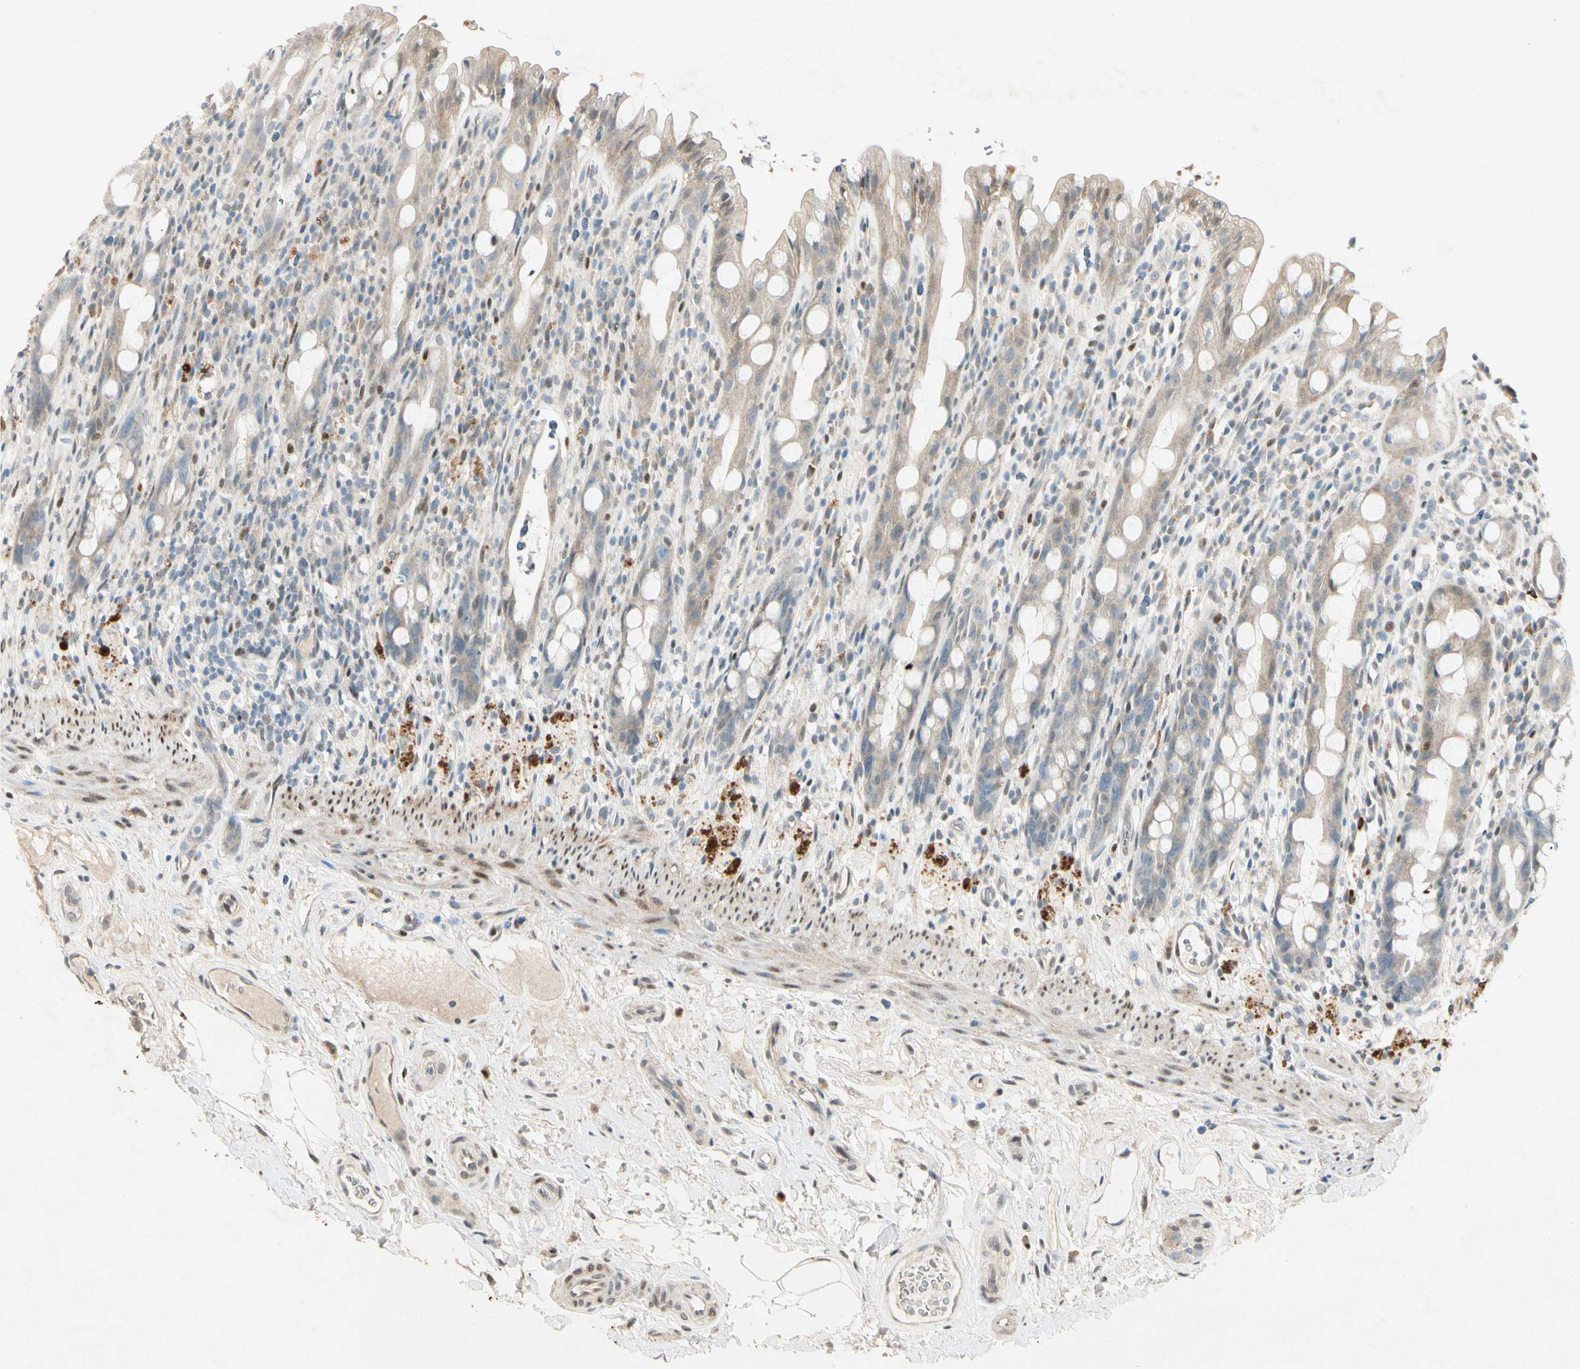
{"staining": {"intensity": "weak", "quantity": "25%-75%", "location": "cytoplasmic/membranous"}, "tissue": "rectum", "cell_type": "Glandular cells", "image_type": "normal", "snomed": [{"axis": "morphology", "description": "Normal tissue, NOS"}, {"axis": "topography", "description": "Rectum"}], "caption": "High-power microscopy captured an immunohistochemistry histopathology image of normal rectum, revealing weak cytoplasmic/membranous staining in approximately 25%-75% of glandular cells.", "gene": "HSPA1B", "patient": {"sex": "male", "age": 44}}